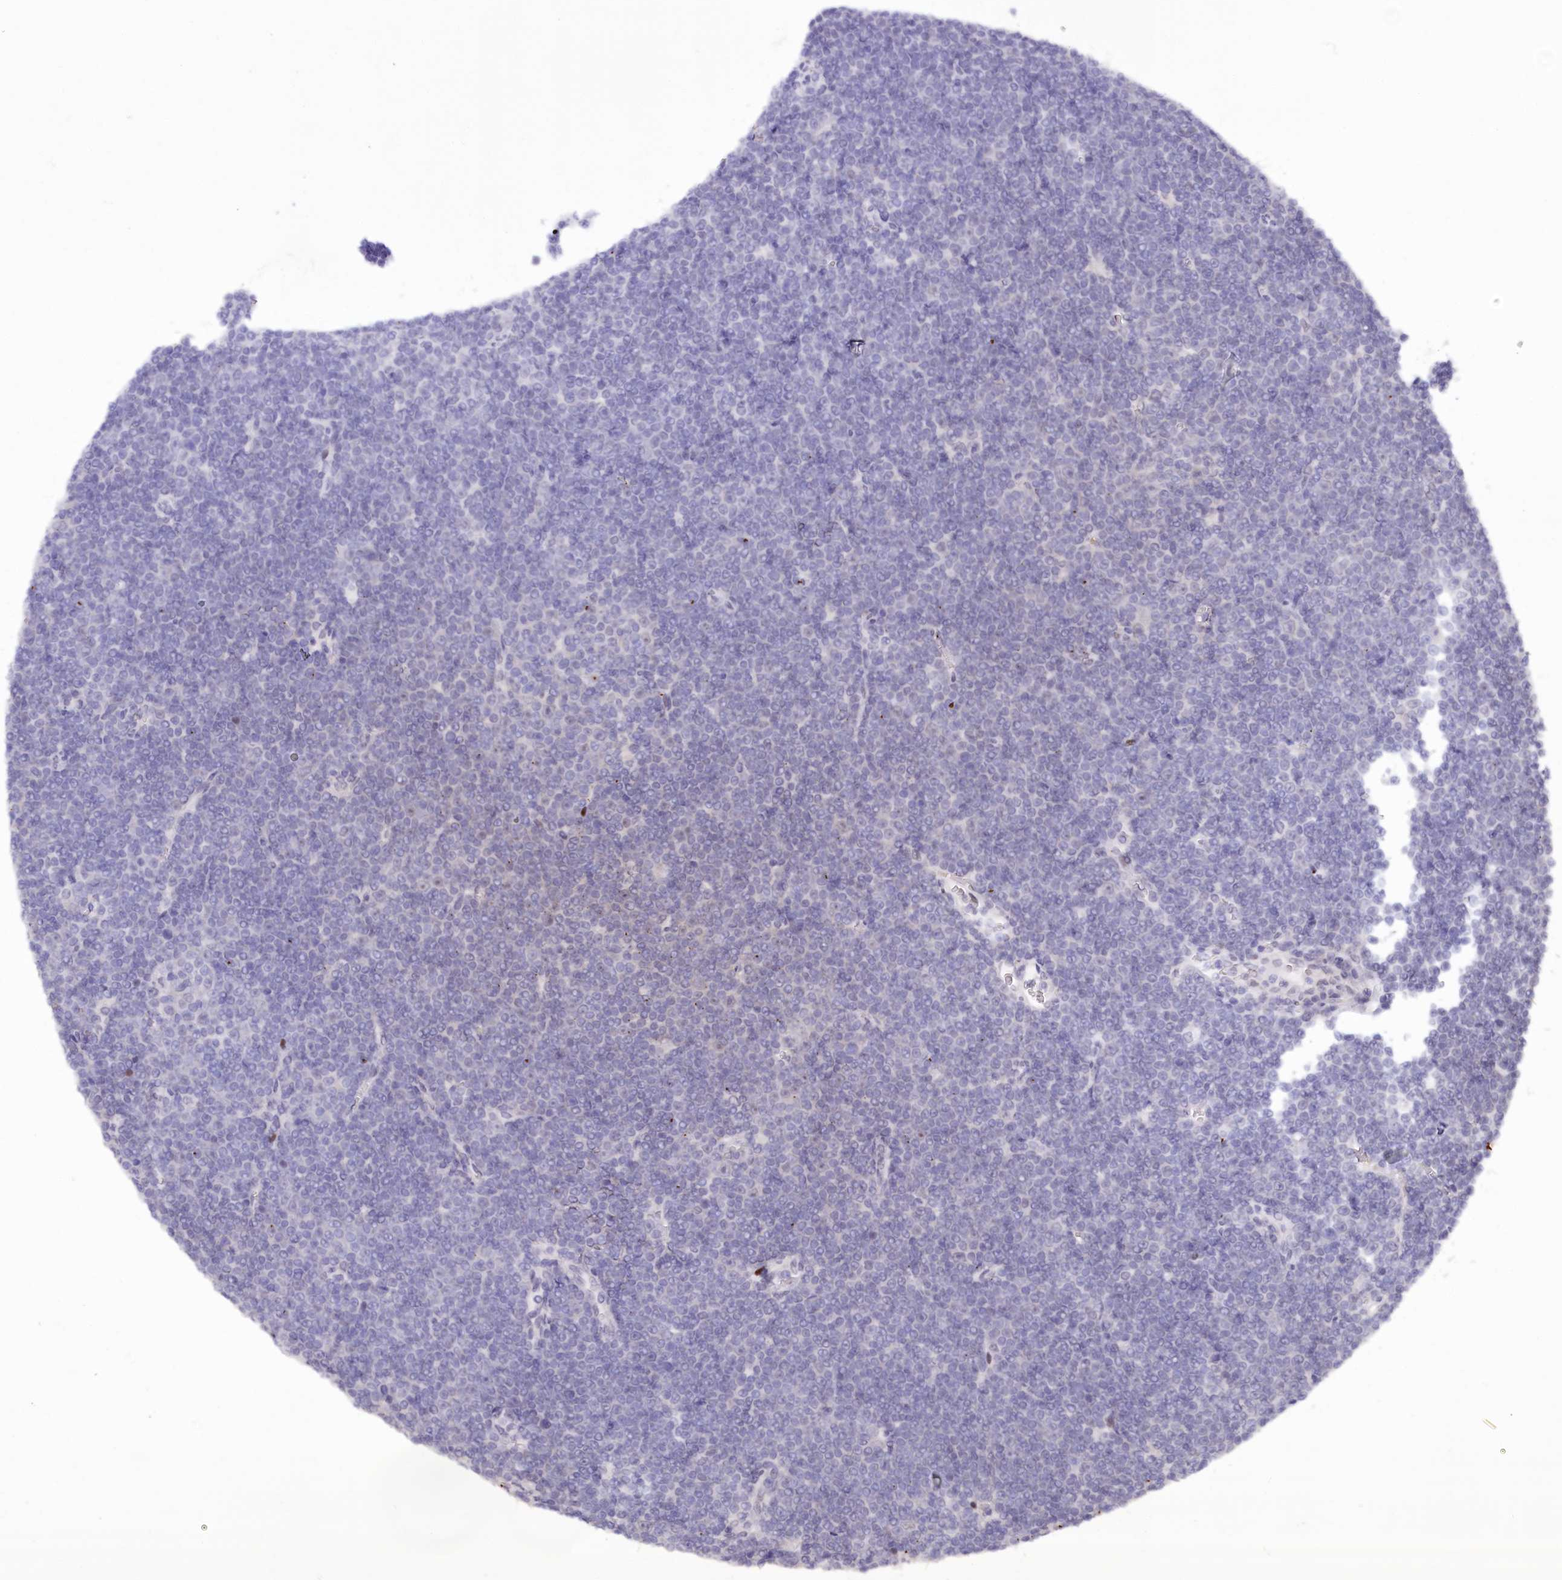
{"staining": {"intensity": "negative", "quantity": "none", "location": "none"}, "tissue": "lymphoma", "cell_type": "Tumor cells", "image_type": "cancer", "snomed": [{"axis": "morphology", "description": "Malignant lymphoma, non-Hodgkin's type, Low grade"}, {"axis": "topography", "description": "Lymph node"}], "caption": "Tumor cells are negative for brown protein staining in malignant lymphoma, non-Hodgkin's type (low-grade). Nuclei are stained in blue.", "gene": "HNRNPA0", "patient": {"sex": "female", "age": 67}}